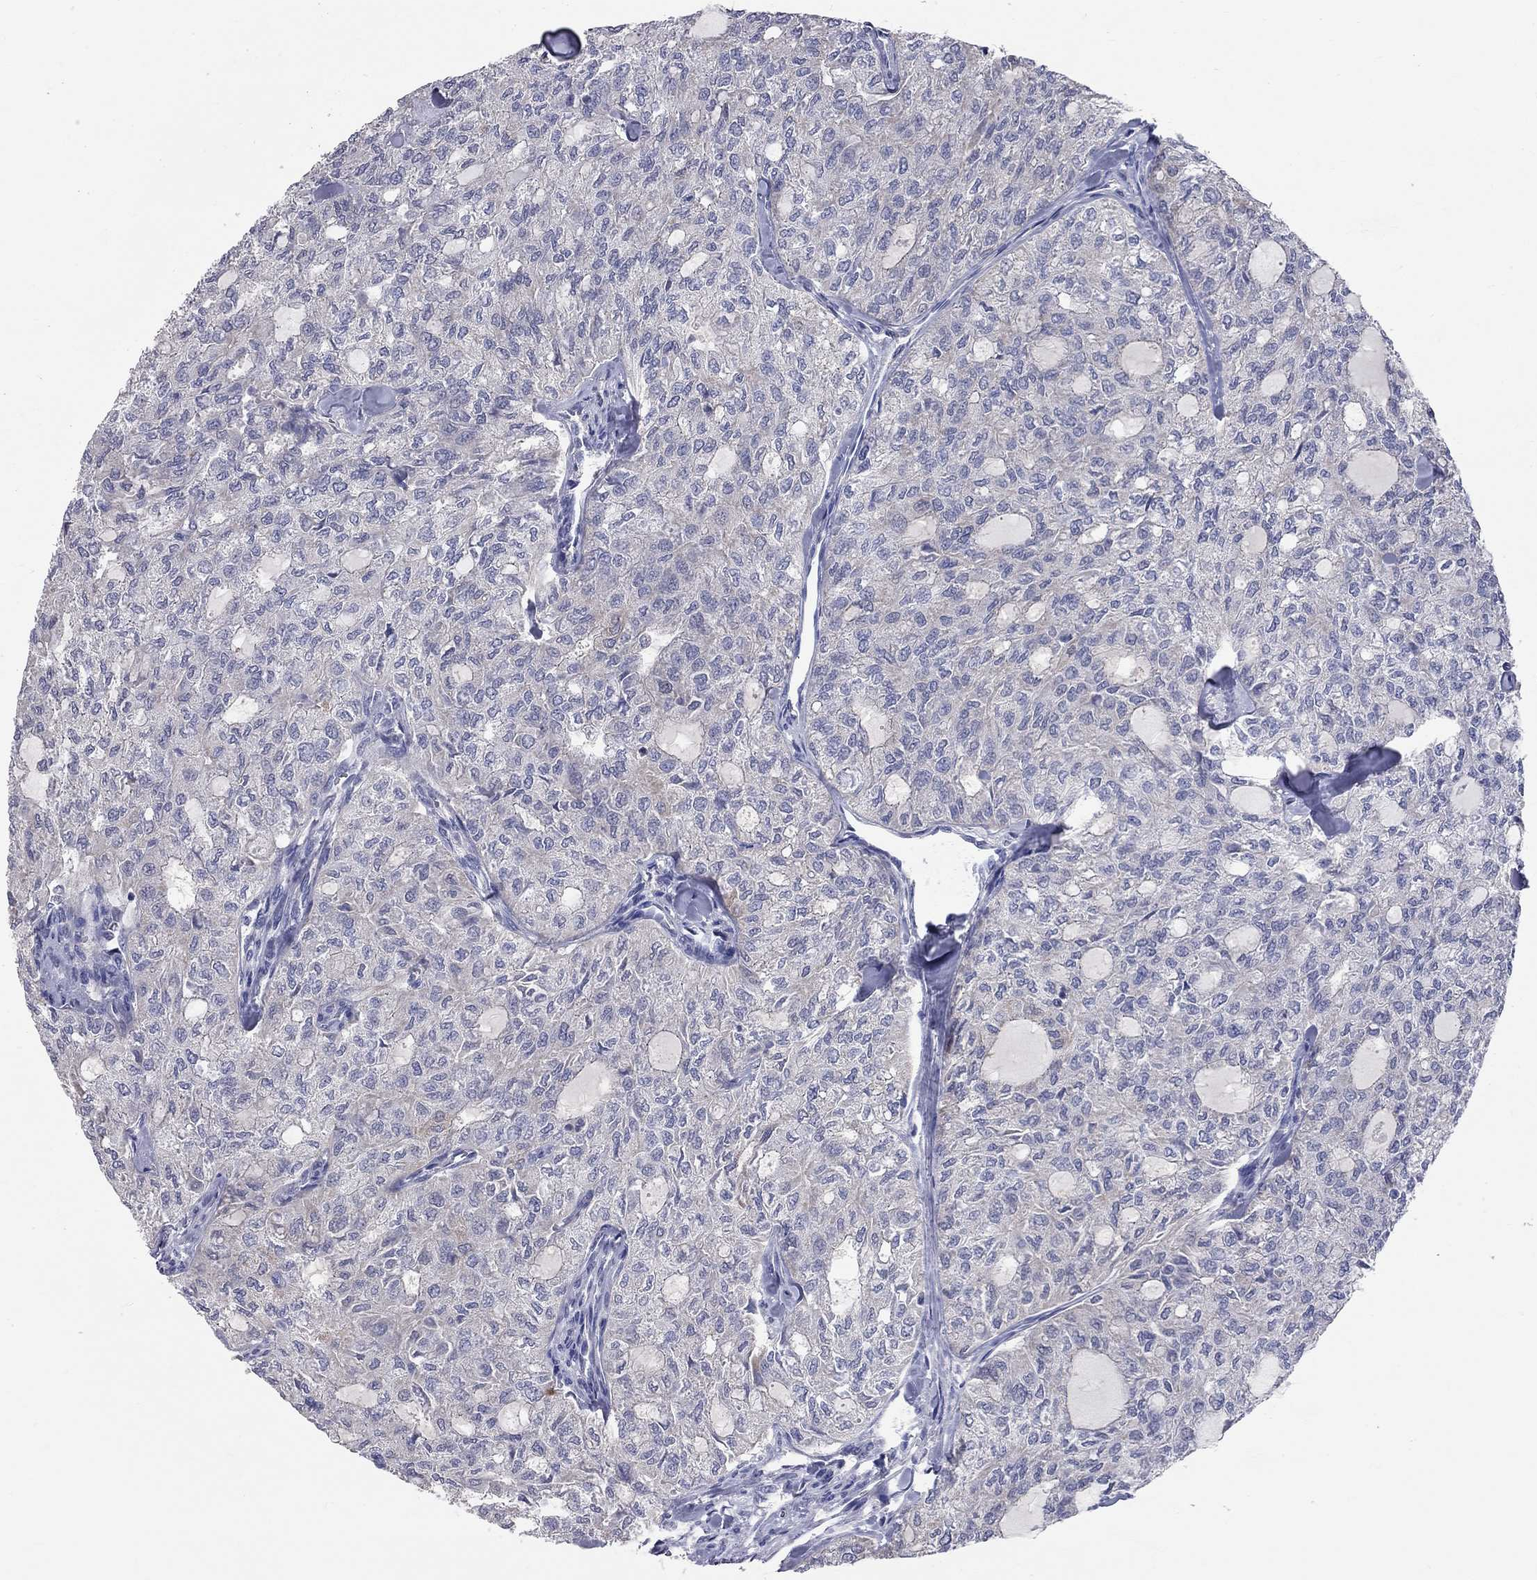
{"staining": {"intensity": "negative", "quantity": "none", "location": "none"}, "tissue": "thyroid cancer", "cell_type": "Tumor cells", "image_type": "cancer", "snomed": [{"axis": "morphology", "description": "Follicular adenoma carcinoma, NOS"}, {"axis": "topography", "description": "Thyroid gland"}], "caption": "Photomicrograph shows no significant protein staining in tumor cells of thyroid cancer.", "gene": "CFAP161", "patient": {"sex": "male", "age": 75}}